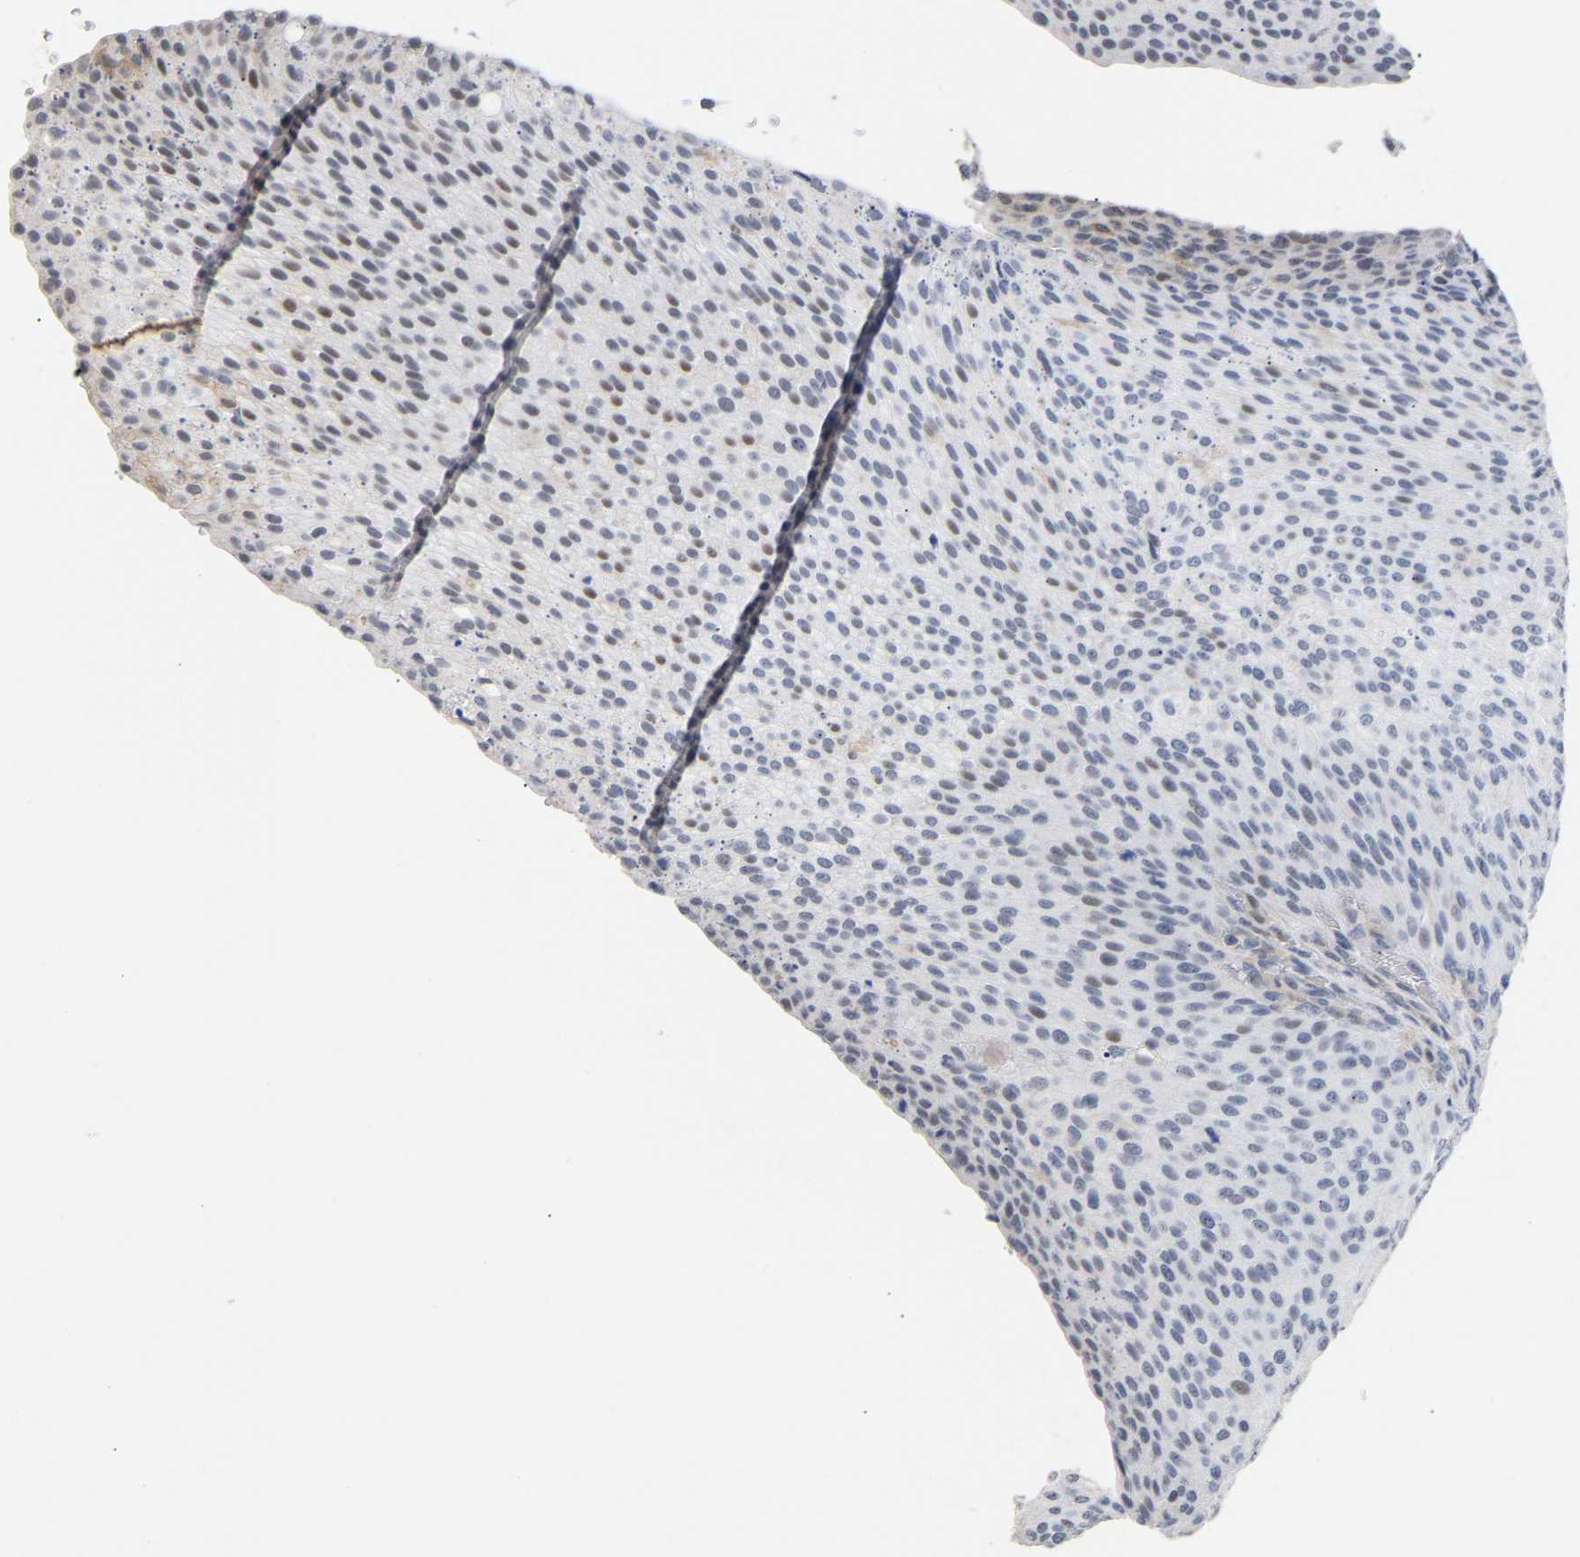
{"staining": {"intensity": "moderate", "quantity": "<25%", "location": "nuclear"}, "tissue": "urothelial cancer", "cell_type": "Tumor cells", "image_type": "cancer", "snomed": [{"axis": "morphology", "description": "Urothelial carcinoma, Low grade"}, {"axis": "topography", "description": "Smooth muscle"}, {"axis": "topography", "description": "Urinary bladder"}], "caption": "Human low-grade urothelial carcinoma stained with a brown dye exhibits moderate nuclear positive expression in approximately <25% of tumor cells.", "gene": "AMPH", "patient": {"sex": "male", "age": 60}}